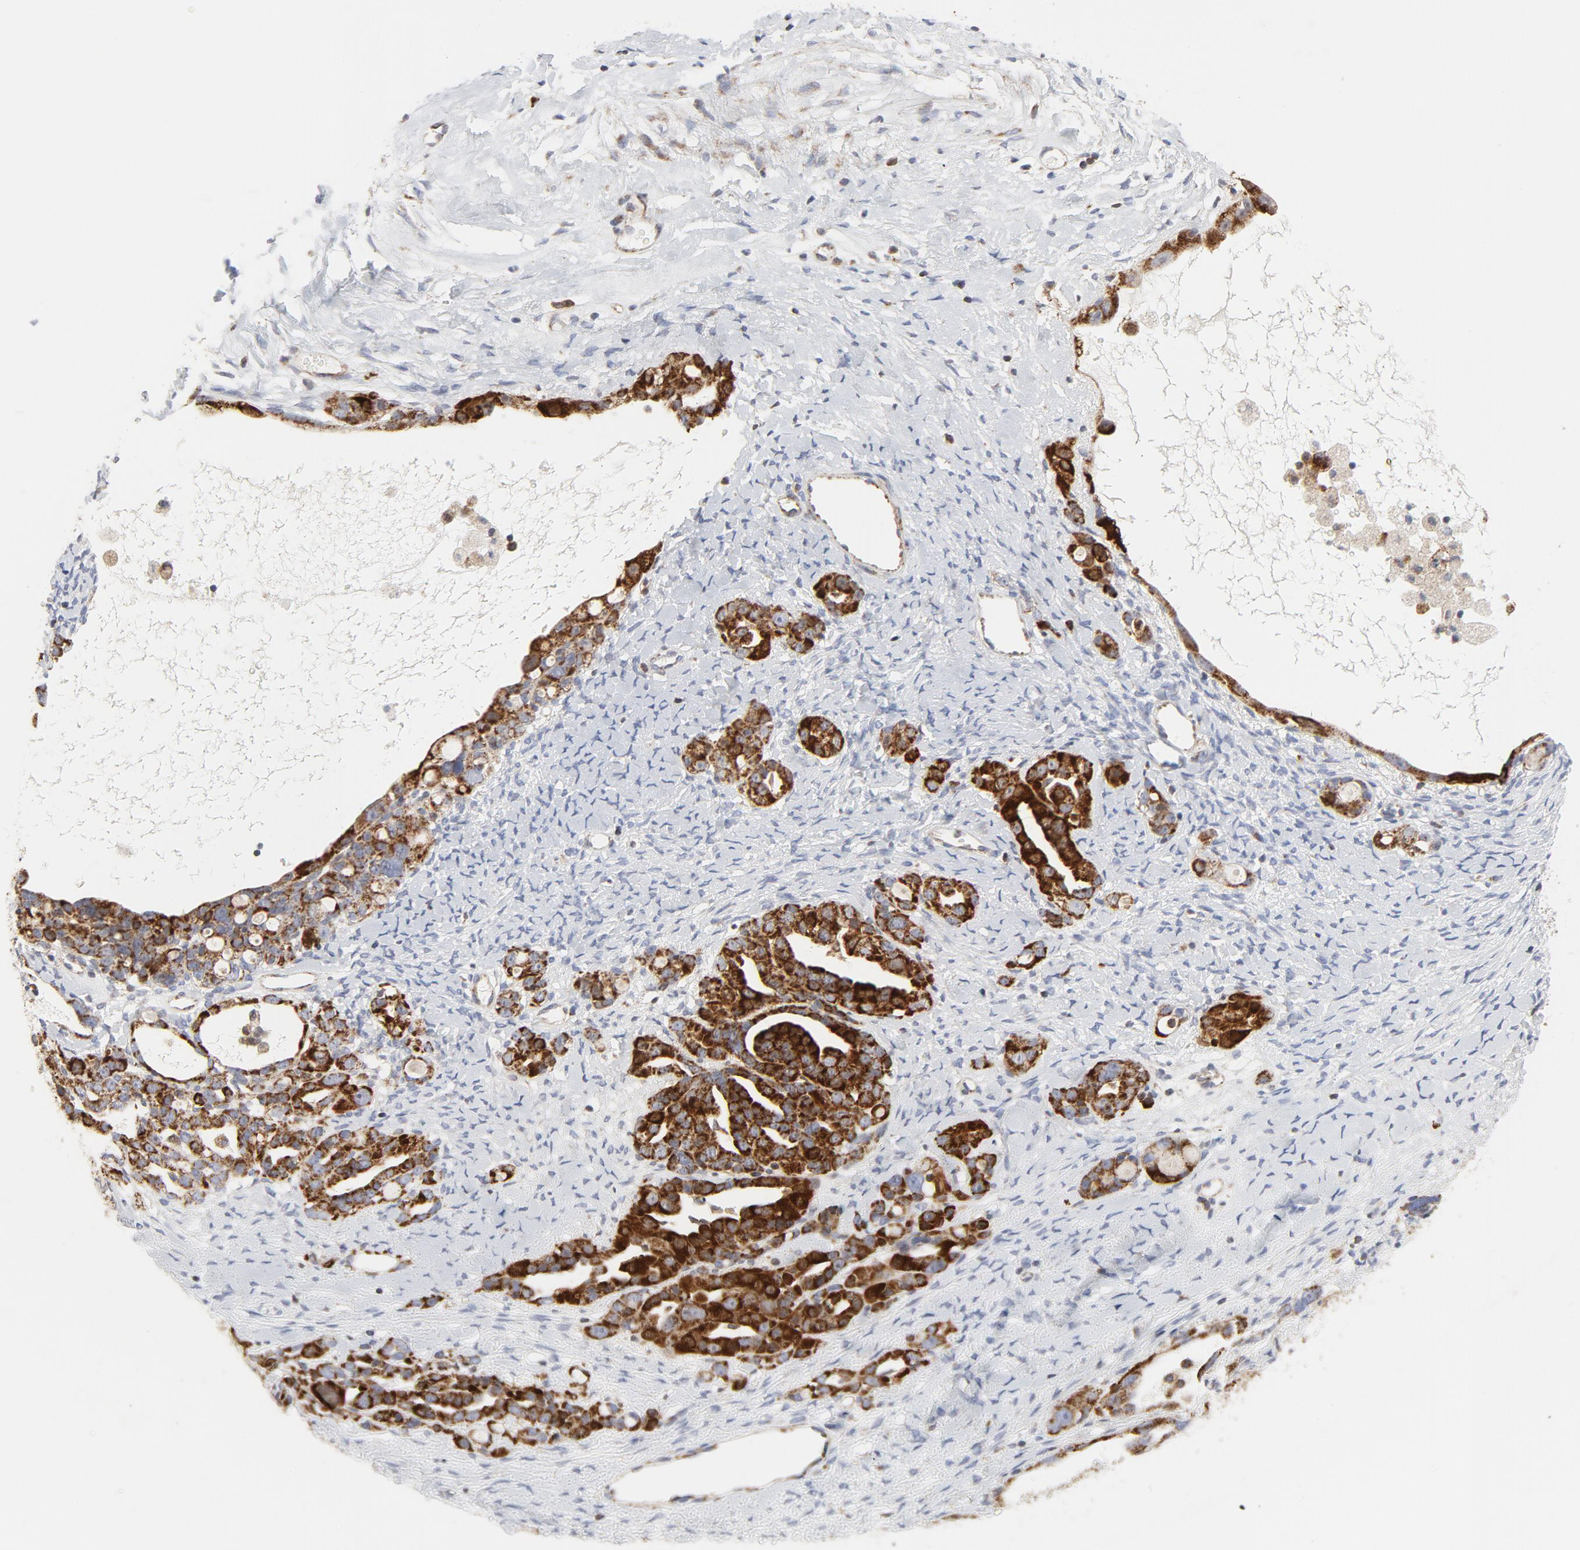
{"staining": {"intensity": "strong", "quantity": ">75%", "location": "cytoplasmic/membranous"}, "tissue": "ovarian cancer", "cell_type": "Tumor cells", "image_type": "cancer", "snomed": [{"axis": "morphology", "description": "Cystadenocarcinoma, serous, NOS"}, {"axis": "topography", "description": "Ovary"}], "caption": "Human ovarian serous cystadenocarcinoma stained with a brown dye reveals strong cytoplasmic/membranous positive positivity in about >75% of tumor cells.", "gene": "CYCS", "patient": {"sex": "female", "age": 66}}